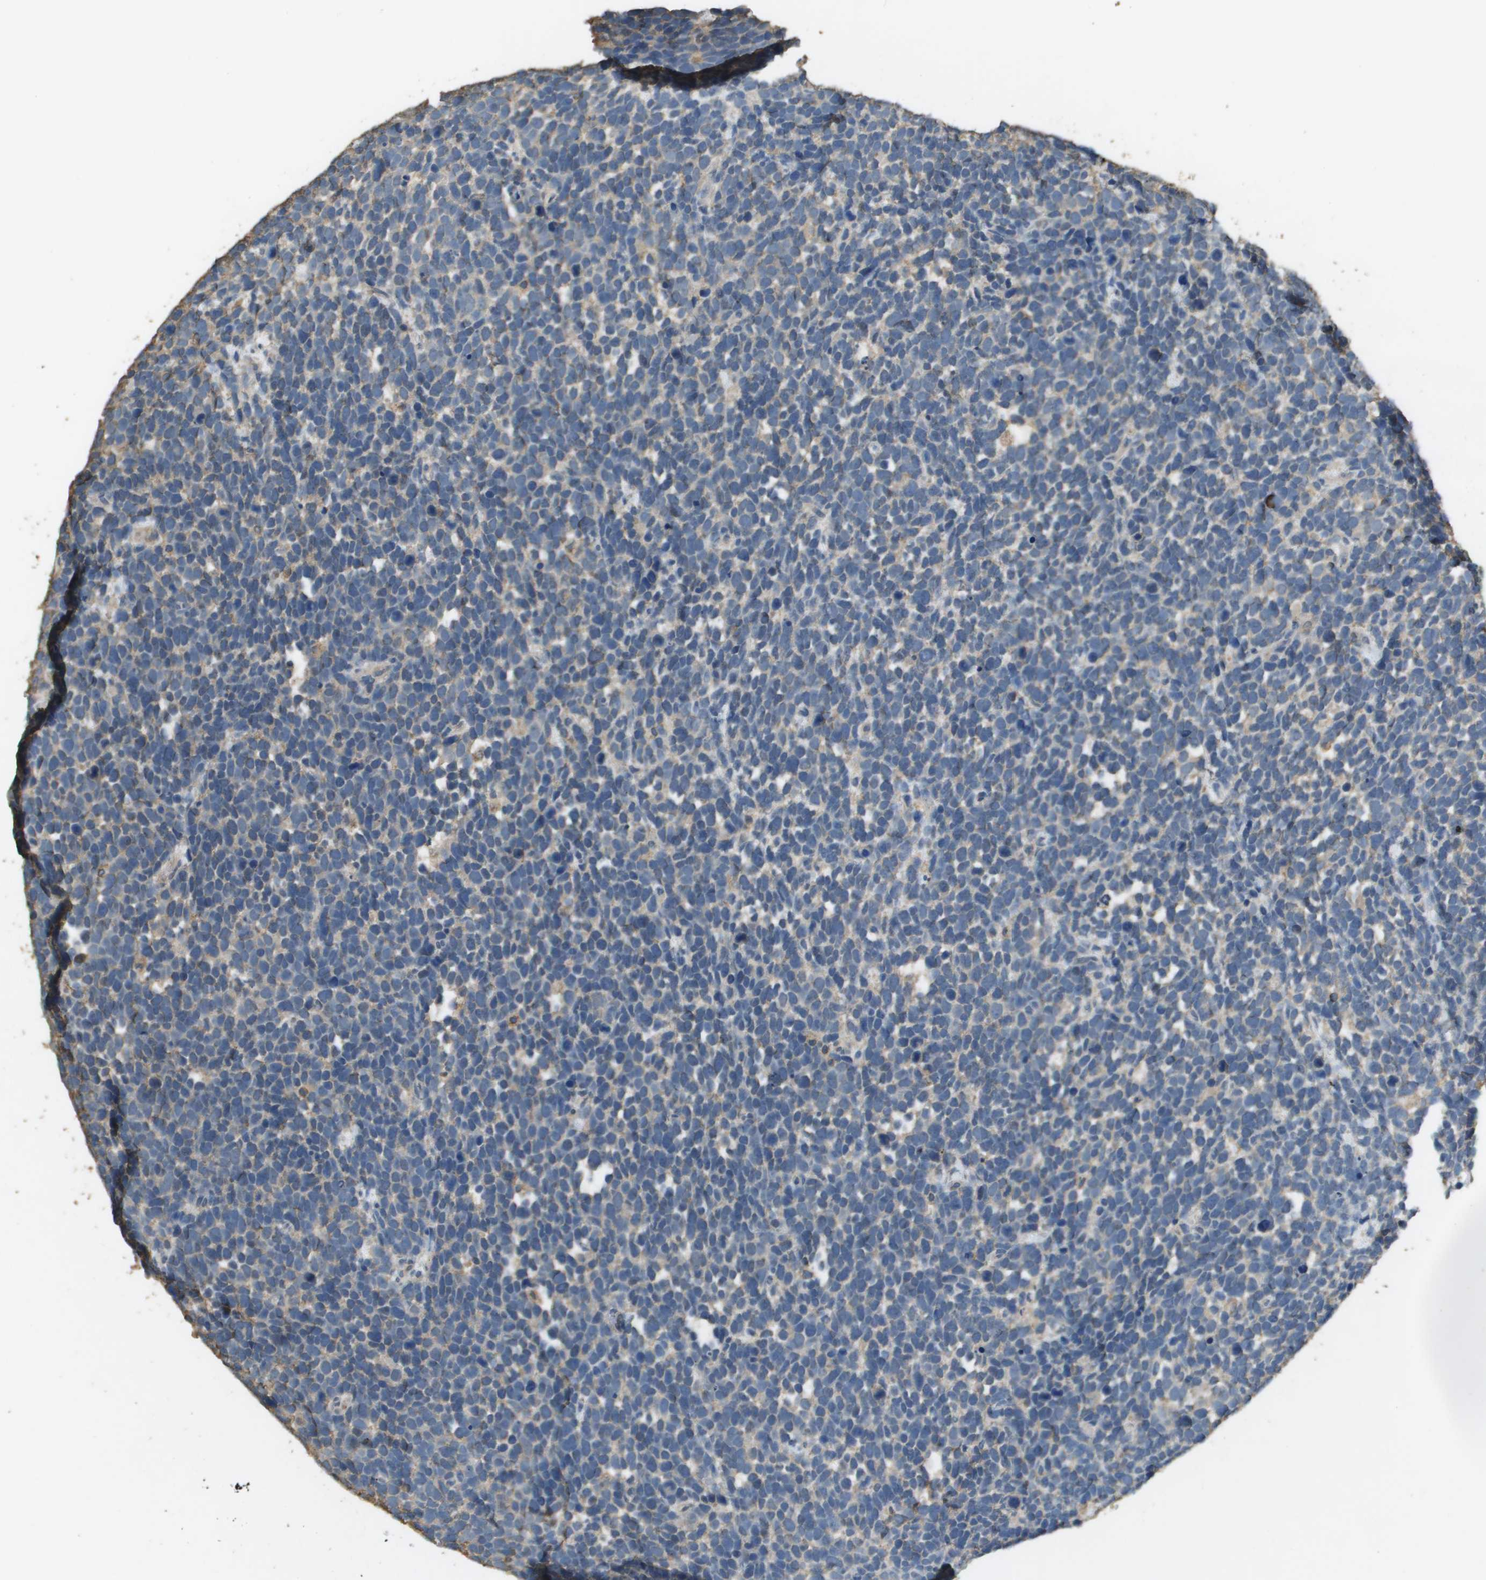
{"staining": {"intensity": "negative", "quantity": "none", "location": "none"}, "tissue": "urothelial cancer", "cell_type": "Tumor cells", "image_type": "cancer", "snomed": [{"axis": "morphology", "description": "Urothelial carcinoma, High grade"}, {"axis": "topography", "description": "Urinary bladder"}], "caption": "A histopathology image of human urothelial cancer is negative for staining in tumor cells.", "gene": "MS4A7", "patient": {"sex": "female", "age": 82}}